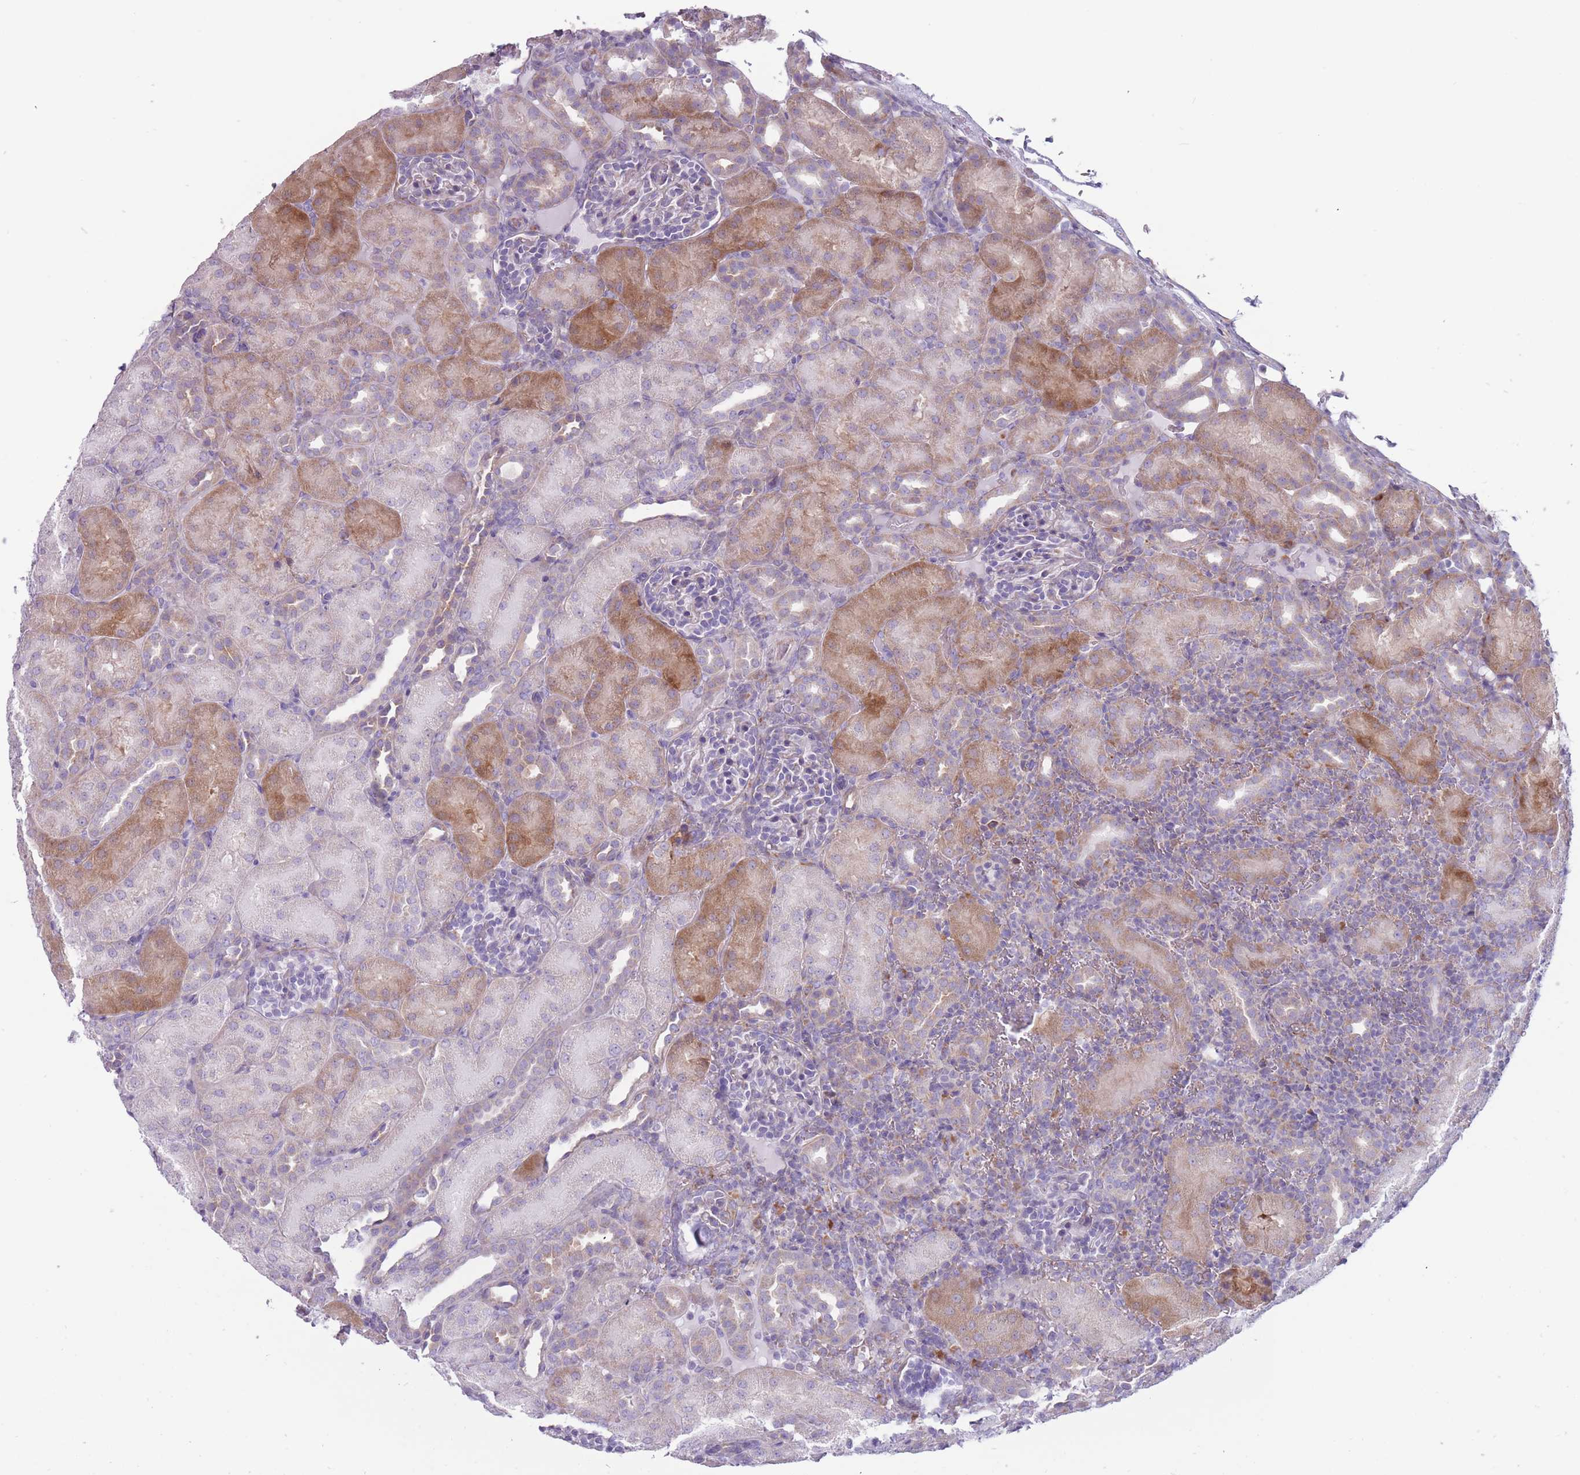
{"staining": {"intensity": "negative", "quantity": "none", "location": "none"}, "tissue": "kidney", "cell_type": "Cells in glomeruli", "image_type": "normal", "snomed": [{"axis": "morphology", "description": "Normal tissue, NOS"}, {"axis": "topography", "description": "Kidney"}], "caption": "A micrograph of kidney stained for a protein demonstrates no brown staining in cells in glomeruli. (DAB (3,3'-diaminobenzidine) immunohistochemistry, high magnification).", "gene": "RPL18", "patient": {"sex": "male", "age": 1}}